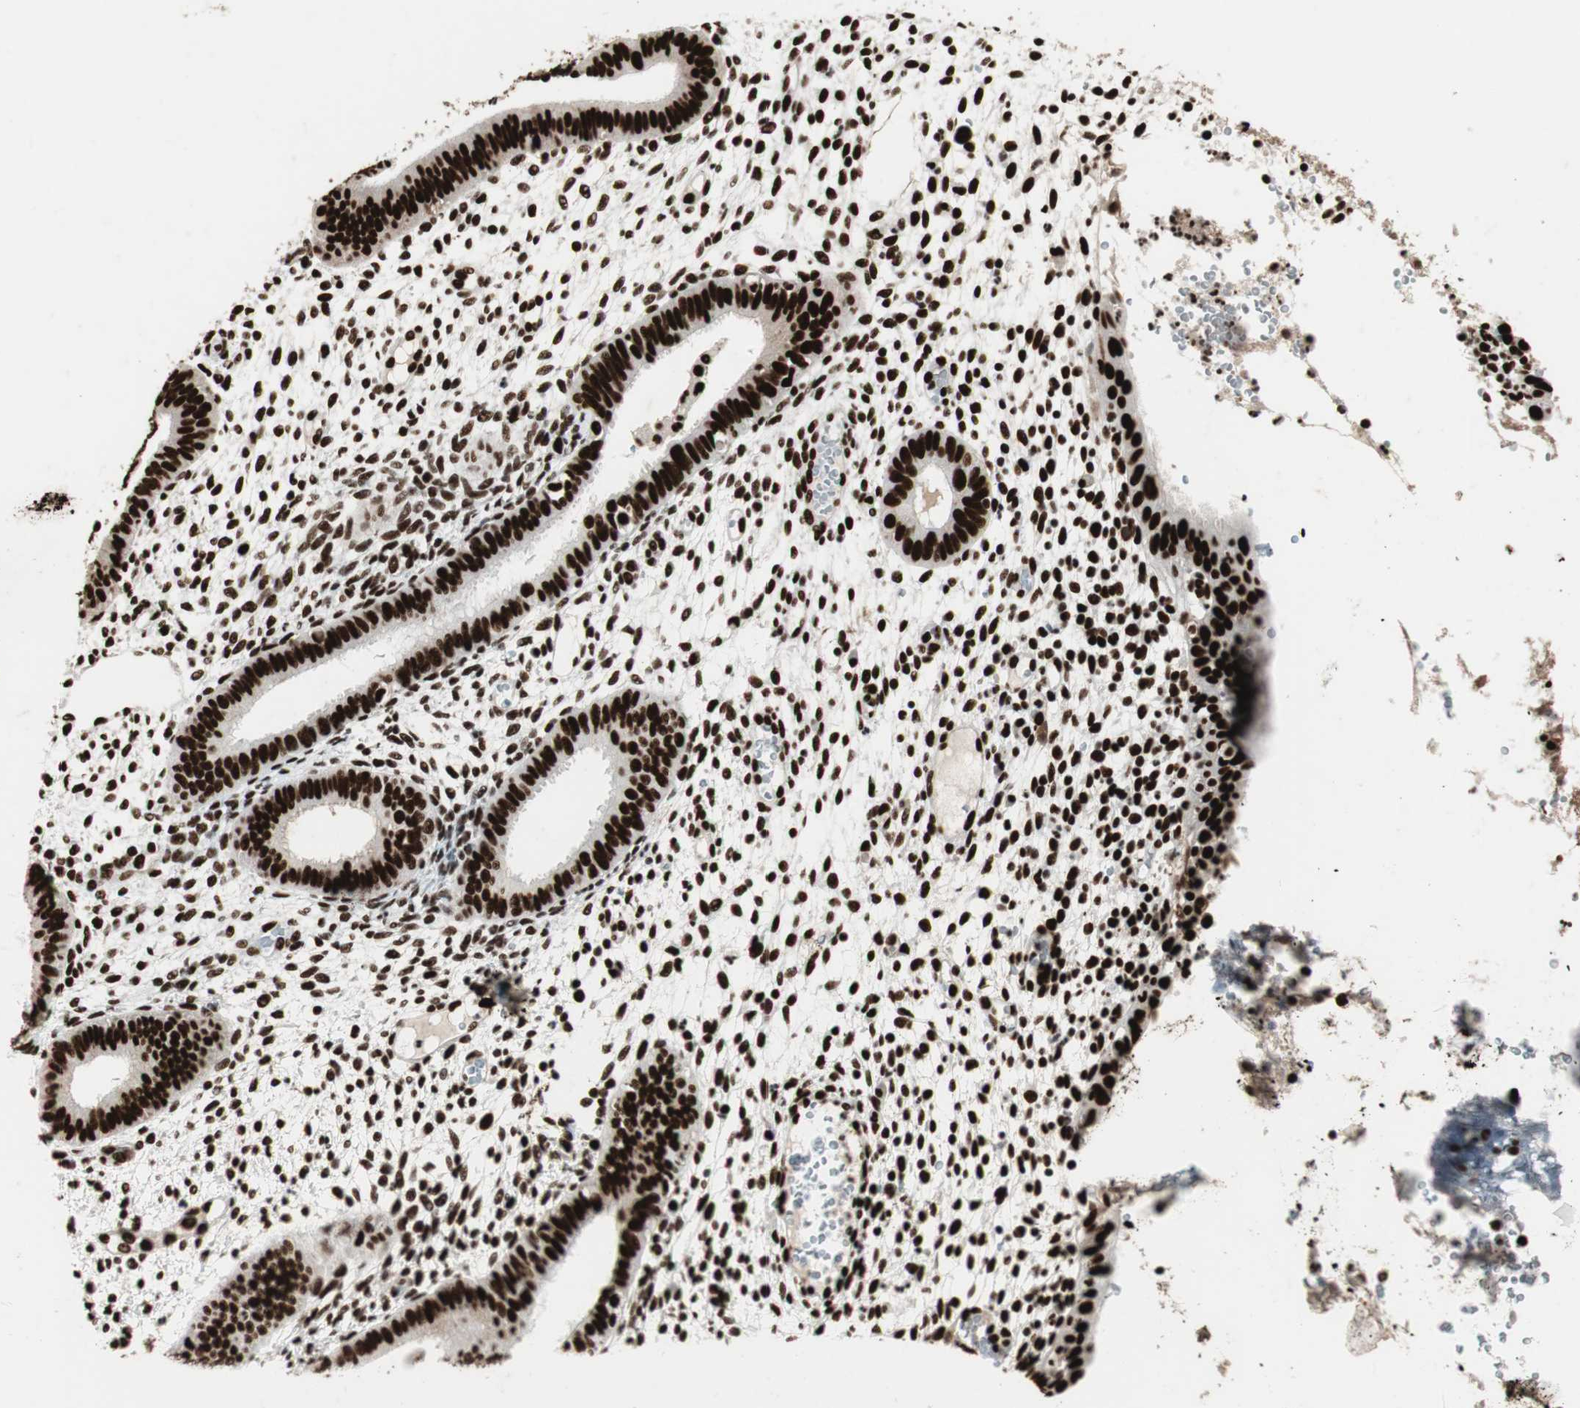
{"staining": {"intensity": "strong", "quantity": "25%-75%", "location": "nuclear"}, "tissue": "endometrium", "cell_type": "Cells in endometrial stroma", "image_type": "normal", "snomed": [{"axis": "morphology", "description": "Normal tissue, NOS"}, {"axis": "topography", "description": "Endometrium"}], "caption": "Immunohistochemical staining of normal human endometrium demonstrates strong nuclear protein expression in about 25%-75% of cells in endometrial stroma. (brown staining indicates protein expression, while blue staining denotes nuclei).", "gene": "PSME3", "patient": {"sex": "female", "age": 35}}